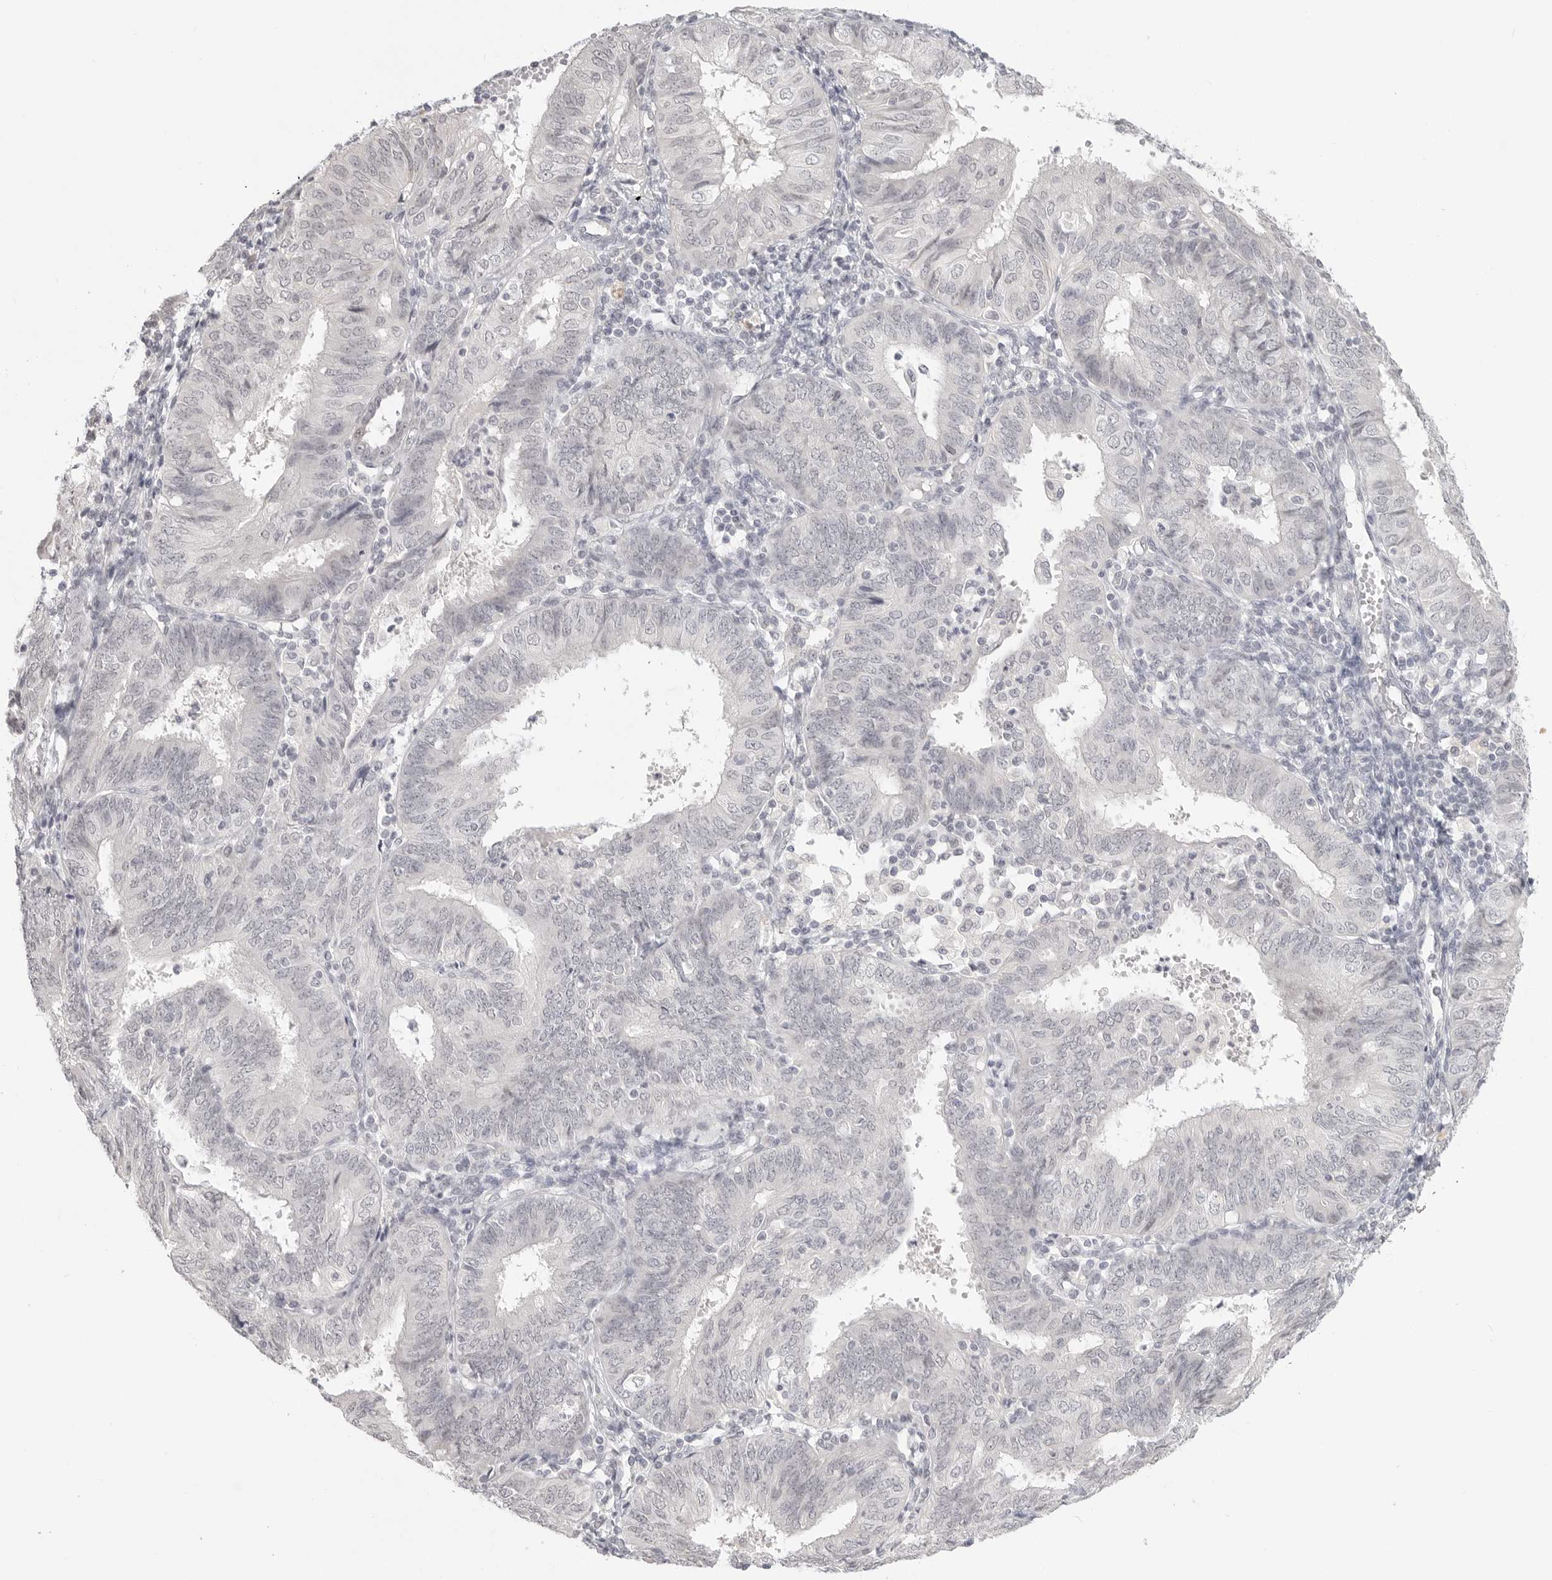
{"staining": {"intensity": "negative", "quantity": "none", "location": "none"}, "tissue": "endometrial cancer", "cell_type": "Tumor cells", "image_type": "cancer", "snomed": [{"axis": "morphology", "description": "Adenocarcinoma, NOS"}, {"axis": "topography", "description": "Endometrium"}], "caption": "High power microscopy histopathology image of an immunohistochemistry photomicrograph of endometrial adenocarcinoma, revealing no significant staining in tumor cells.", "gene": "KLK11", "patient": {"sex": "female", "age": 58}}